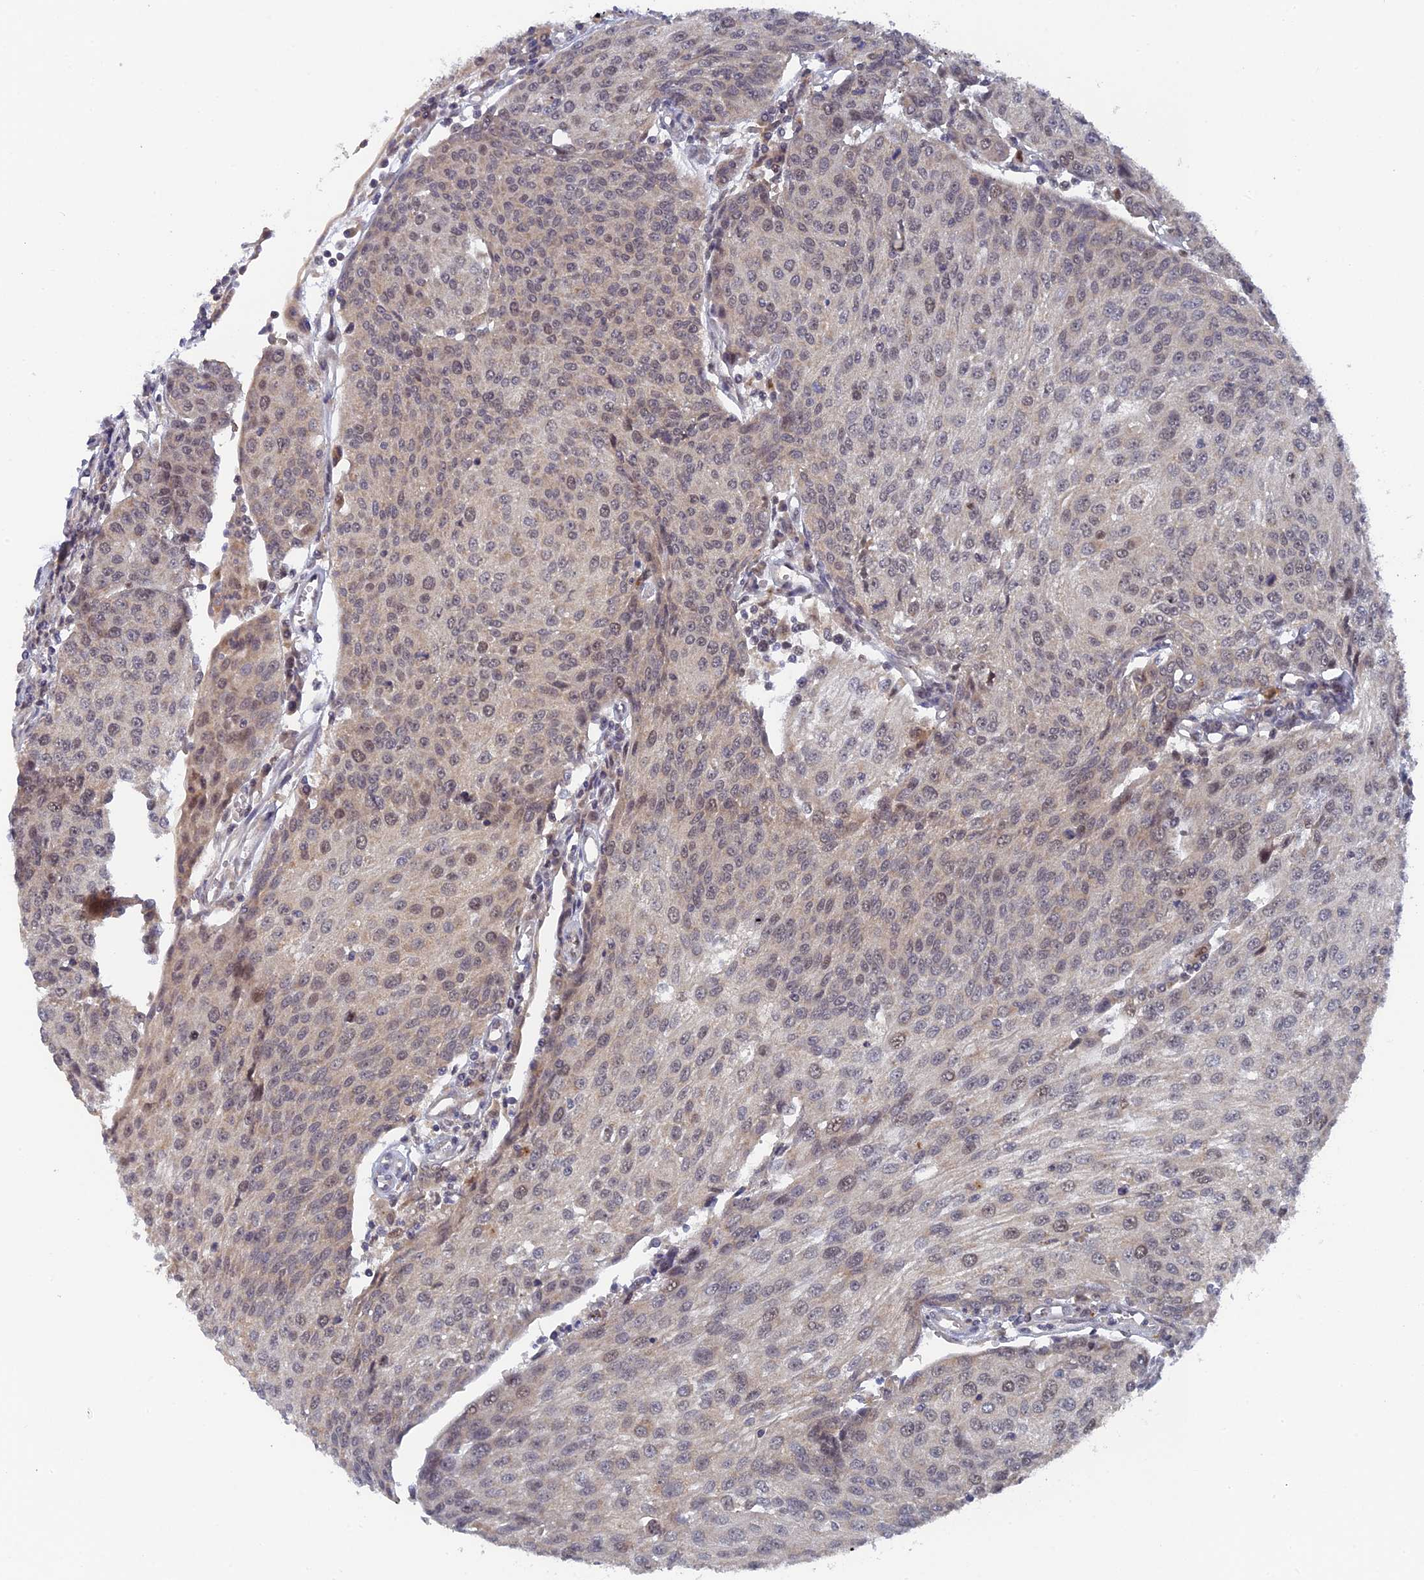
{"staining": {"intensity": "weak", "quantity": "<25%", "location": "nuclear"}, "tissue": "urothelial cancer", "cell_type": "Tumor cells", "image_type": "cancer", "snomed": [{"axis": "morphology", "description": "Urothelial carcinoma, High grade"}, {"axis": "topography", "description": "Urinary bladder"}], "caption": "A histopathology image of urothelial carcinoma (high-grade) stained for a protein demonstrates no brown staining in tumor cells.", "gene": "MIGA2", "patient": {"sex": "female", "age": 85}}